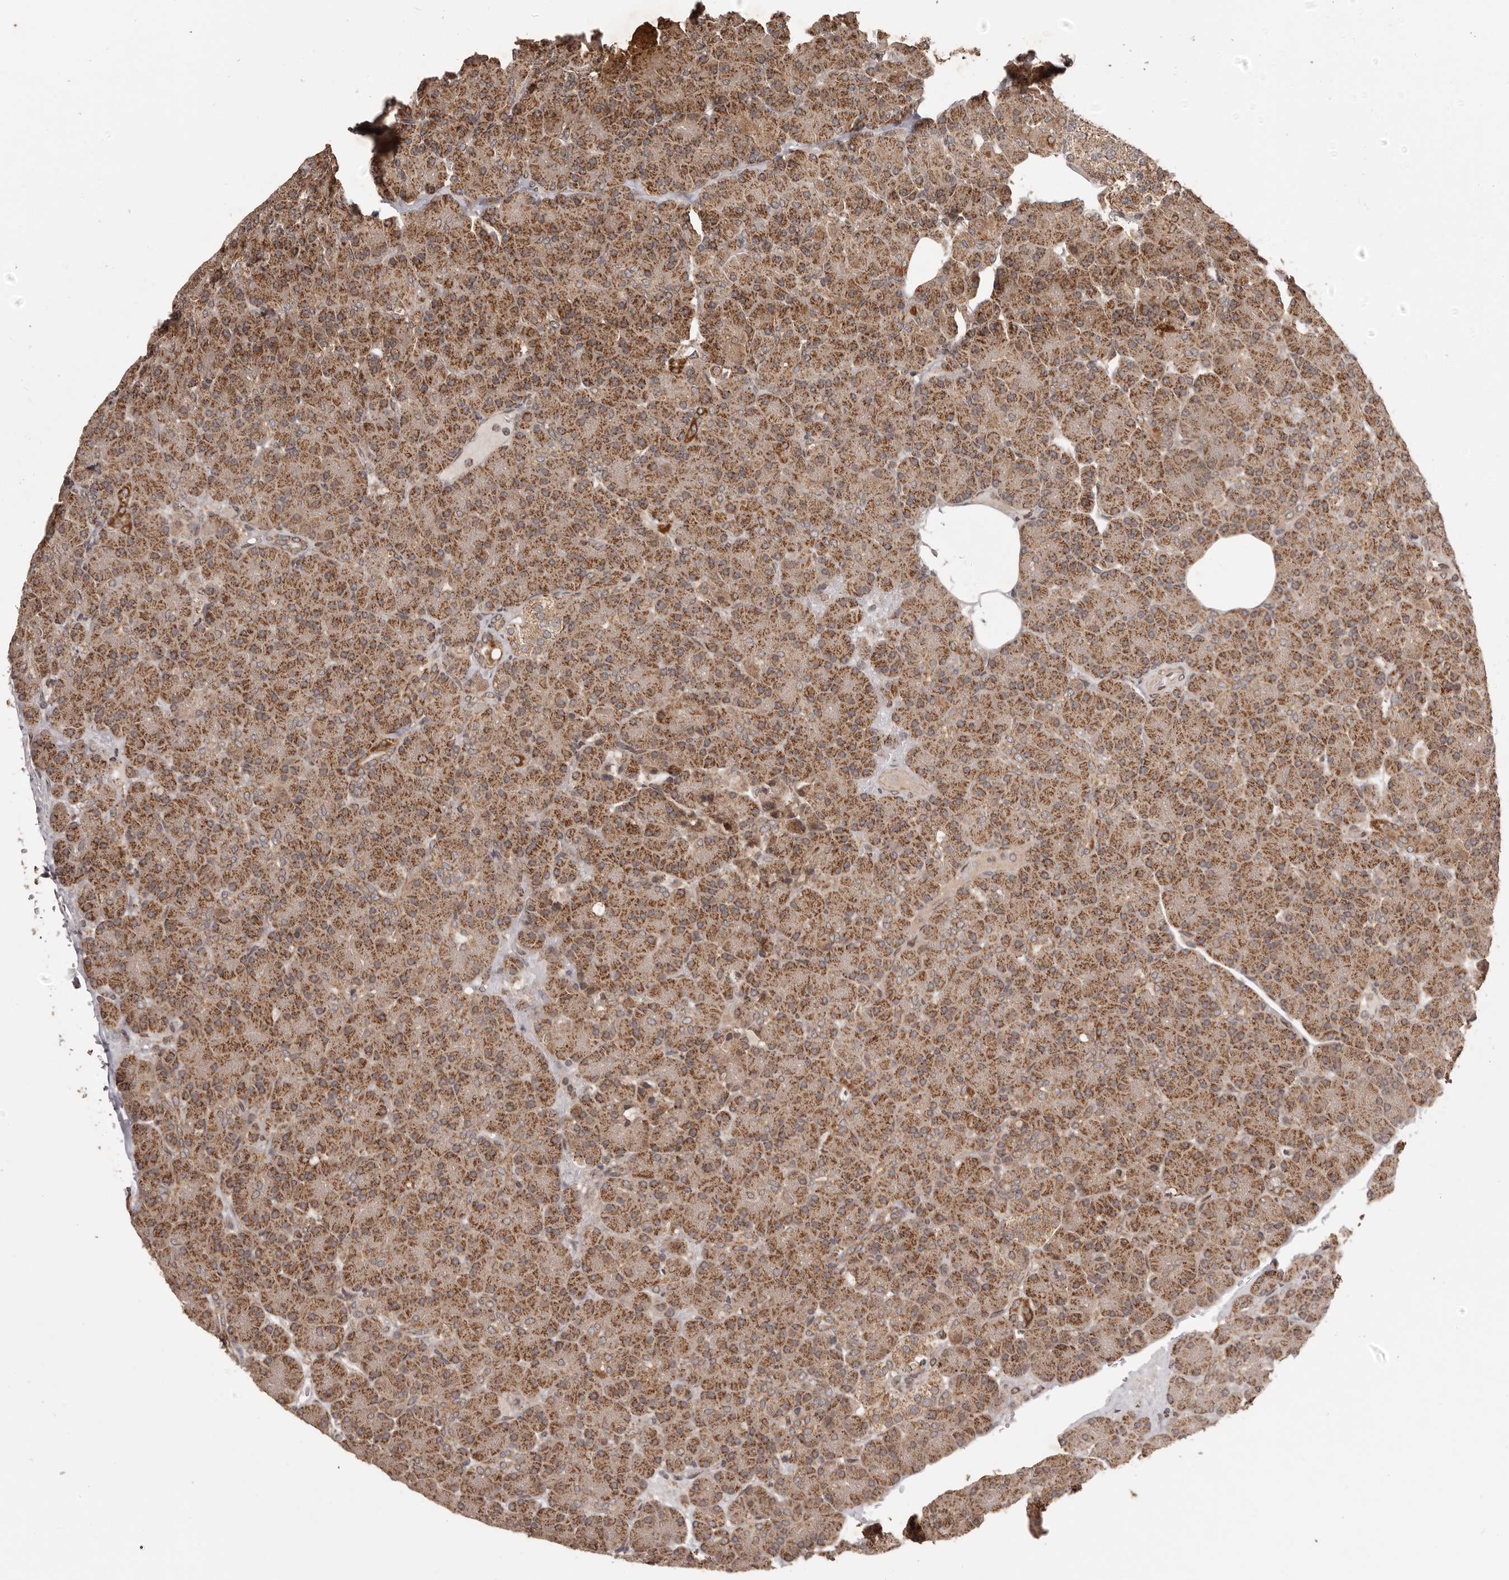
{"staining": {"intensity": "strong", "quantity": ">75%", "location": "cytoplasmic/membranous"}, "tissue": "pancreas", "cell_type": "Exocrine glandular cells", "image_type": "normal", "snomed": [{"axis": "morphology", "description": "Normal tissue, NOS"}, {"axis": "topography", "description": "Pancreas"}], "caption": "Human pancreas stained with a brown dye demonstrates strong cytoplasmic/membranous positive staining in approximately >75% of exocrine glandular cells.", "gene": "CHRM2", "patient": {"sex": "female", "age": 43}}